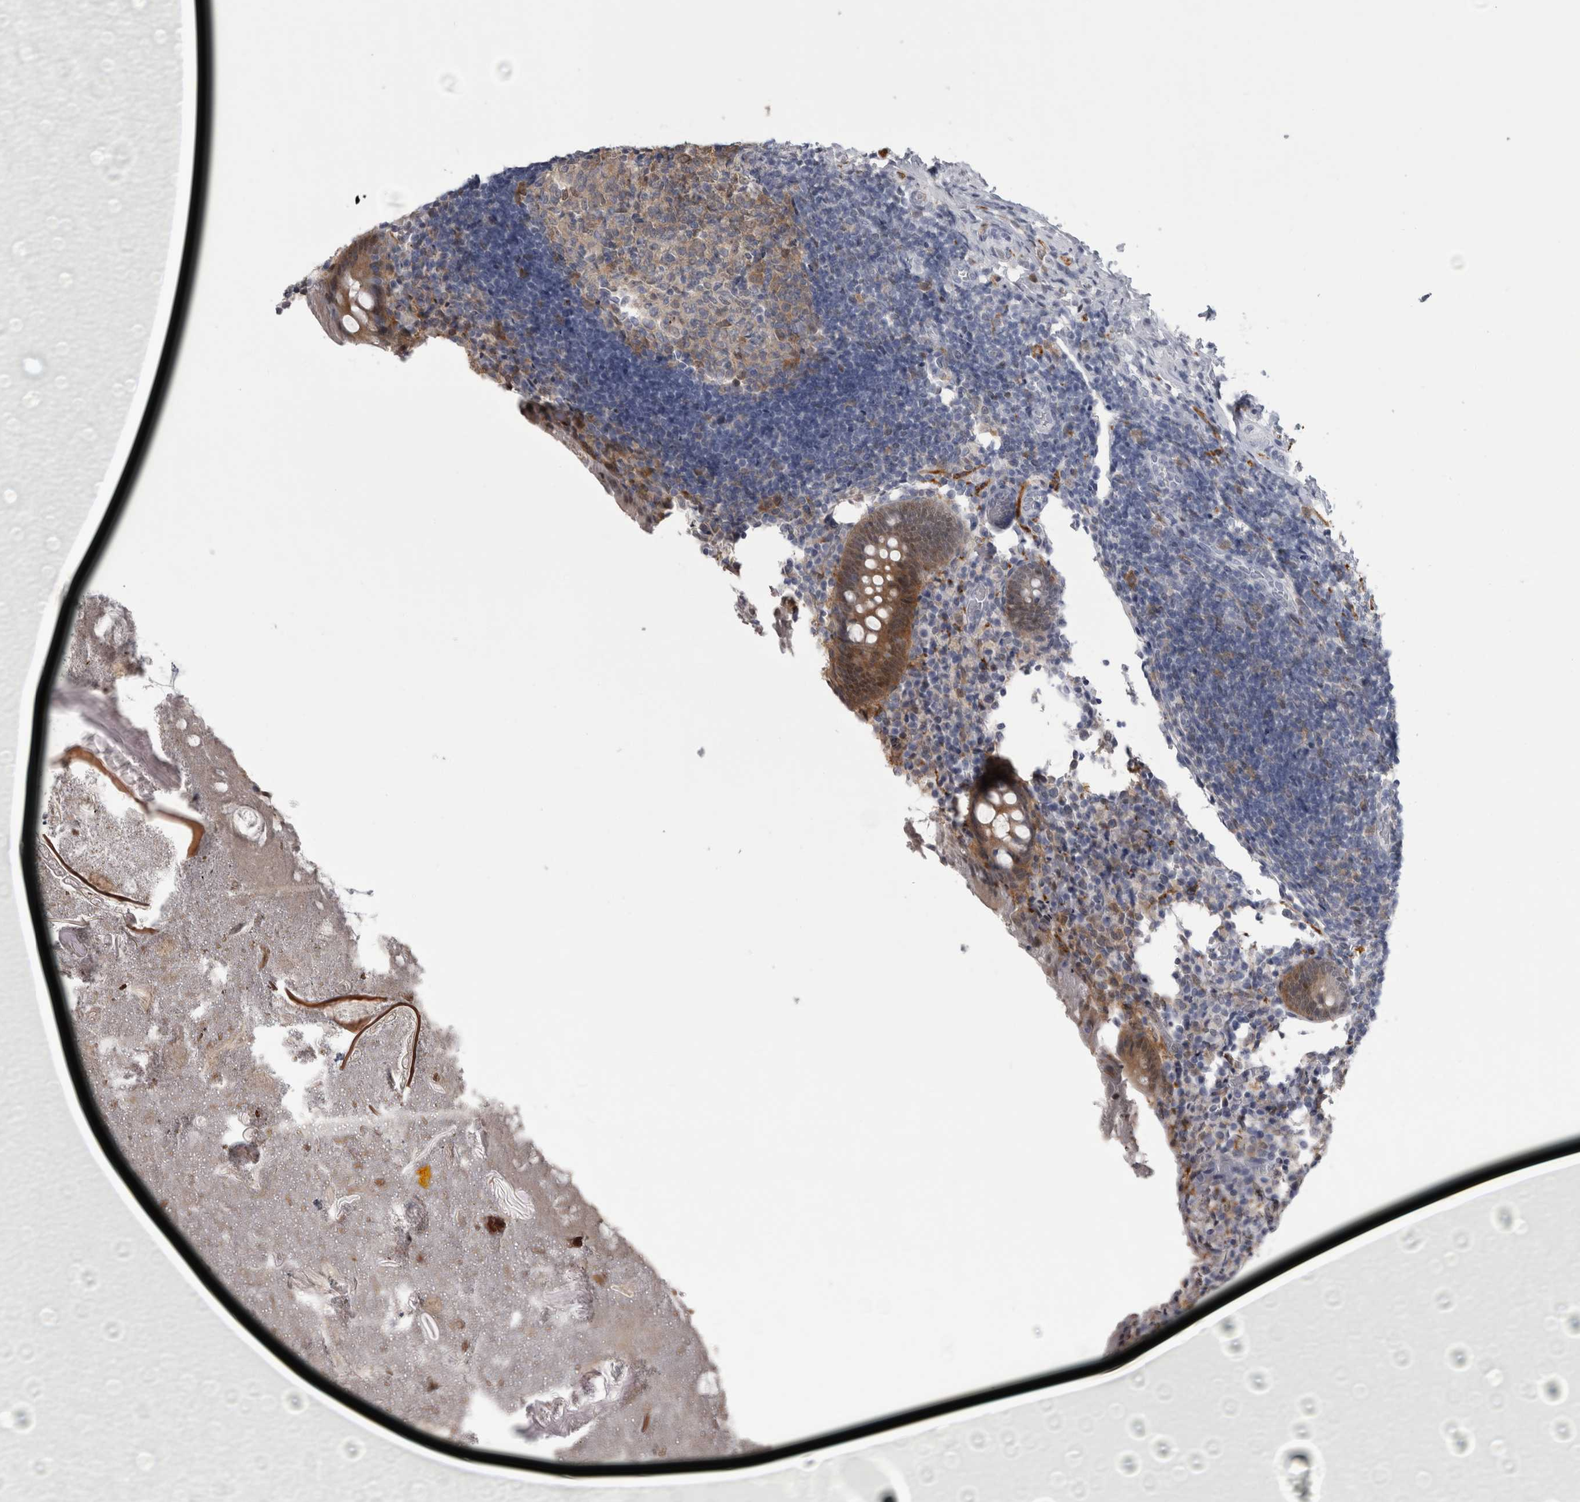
{"staining": {"intensity": "moderate", "quantity": "<25%", "location": "cytoplasmic/membranous,nuclear"}, "tissue": "appendix", "cell_type": "Glandular cells", "image_type": "normal", "snomed": [{"axis": "morphology", "description": "Normal tissue, NOS"}, {"axis": "topography", "description": "Appendix"}], "caption": "Human appendix stained for a protein (brown) shows moderate cytoplasmic/membranous,nuclear positive expression in about <25% of glandular cells.", "gene": "ACOT7", "patient": {"sex": "female", "age": 17}}